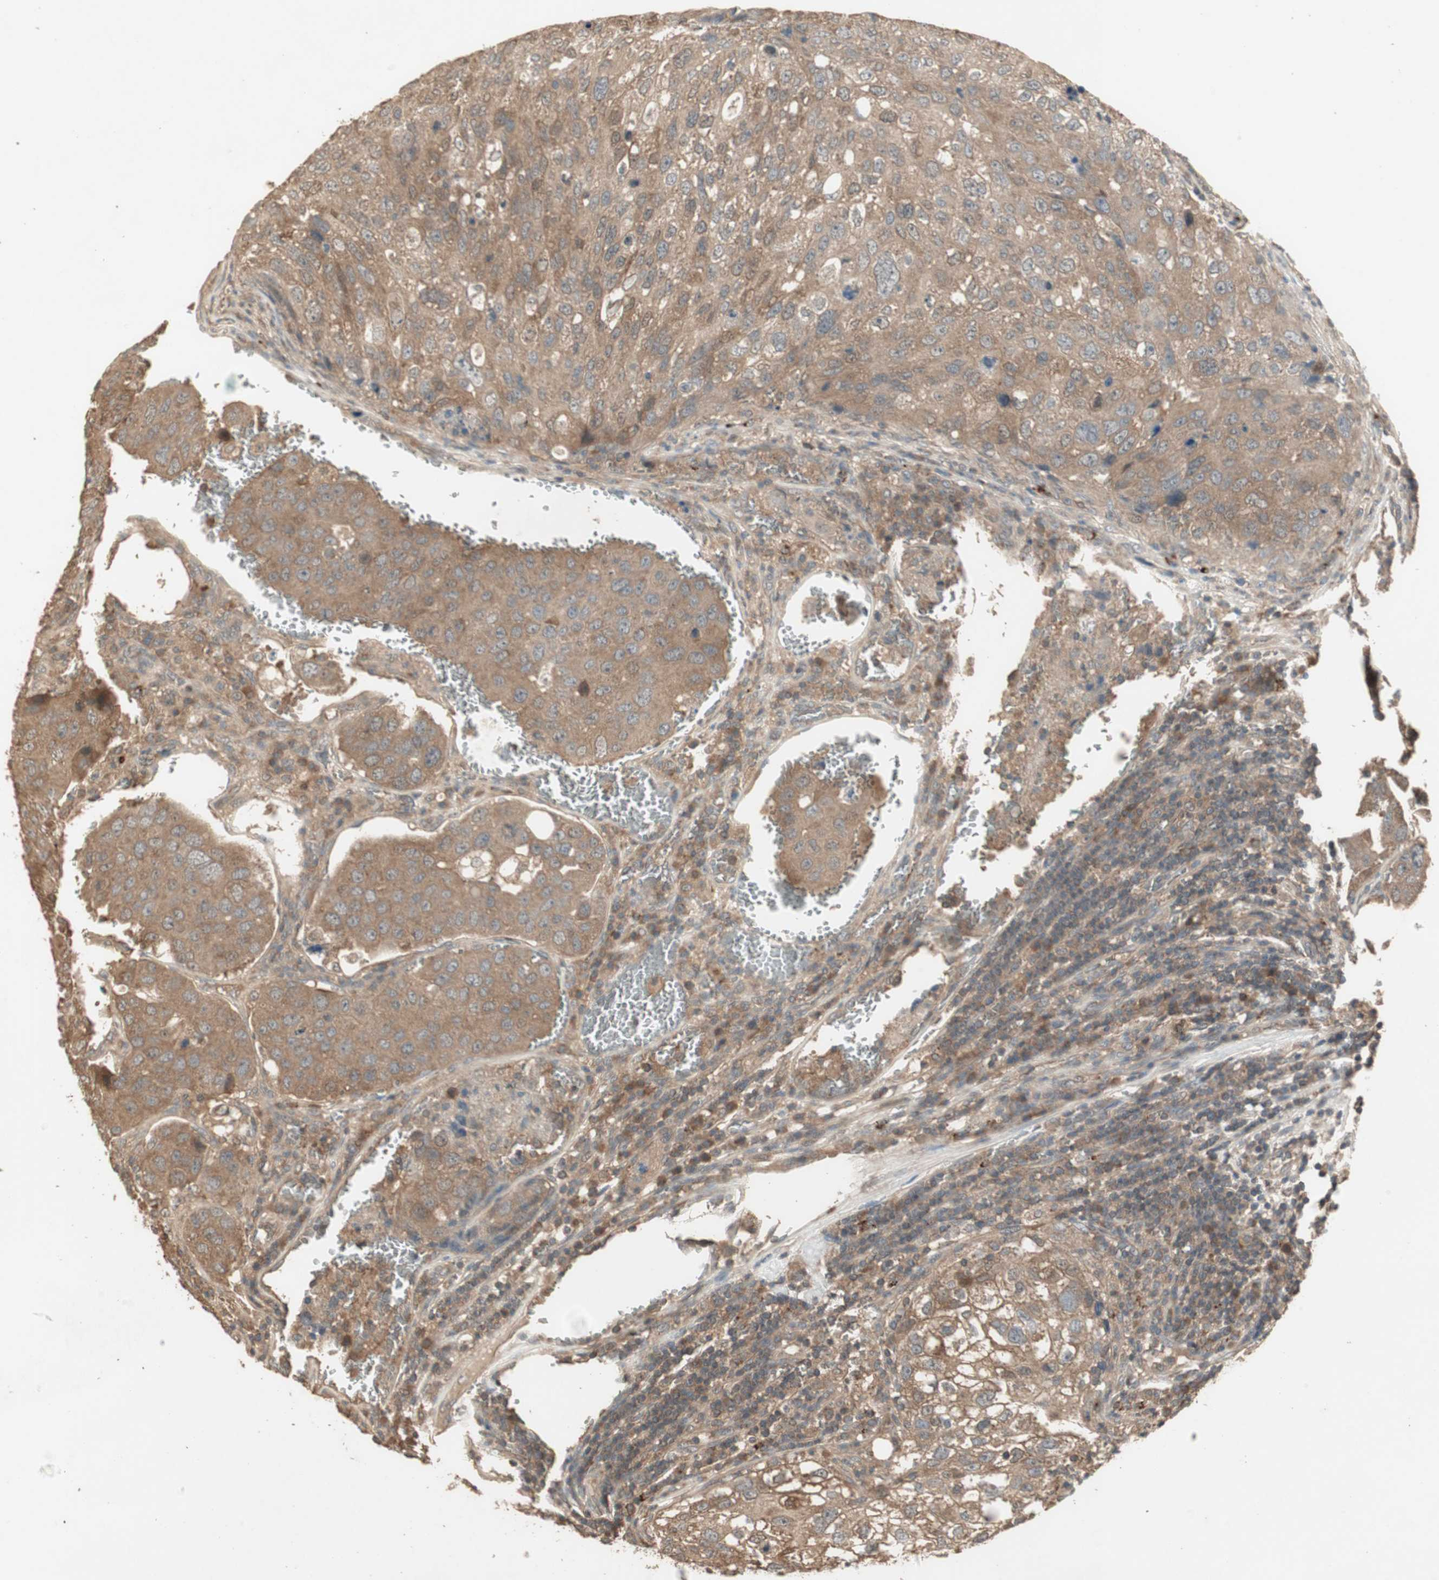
{"staining": {"intensity": "moderate", "quantity": ">75%", "location": "cytoplasmic/membranous"}, "tissue": "urothelial cancer", "cell_type": "Tumor cells", "image_type": "cancer", "snomed": [{"axis": "morphology", "description": "Urothelial carcinoma, High grade"}, {"axis": "topography", "description": "Lymph node"}, {"axis": "topography", "description": "Urinary bladder"}], "caption": "High-grade urothelial carcinoma stained with immunohistochemistry (IHC) reveals moderate cytoplasmic/membranous staining in about >75% of tumor cells.", "gene": "UBAC1", "patient": {"sex": "male", "age": 51}}